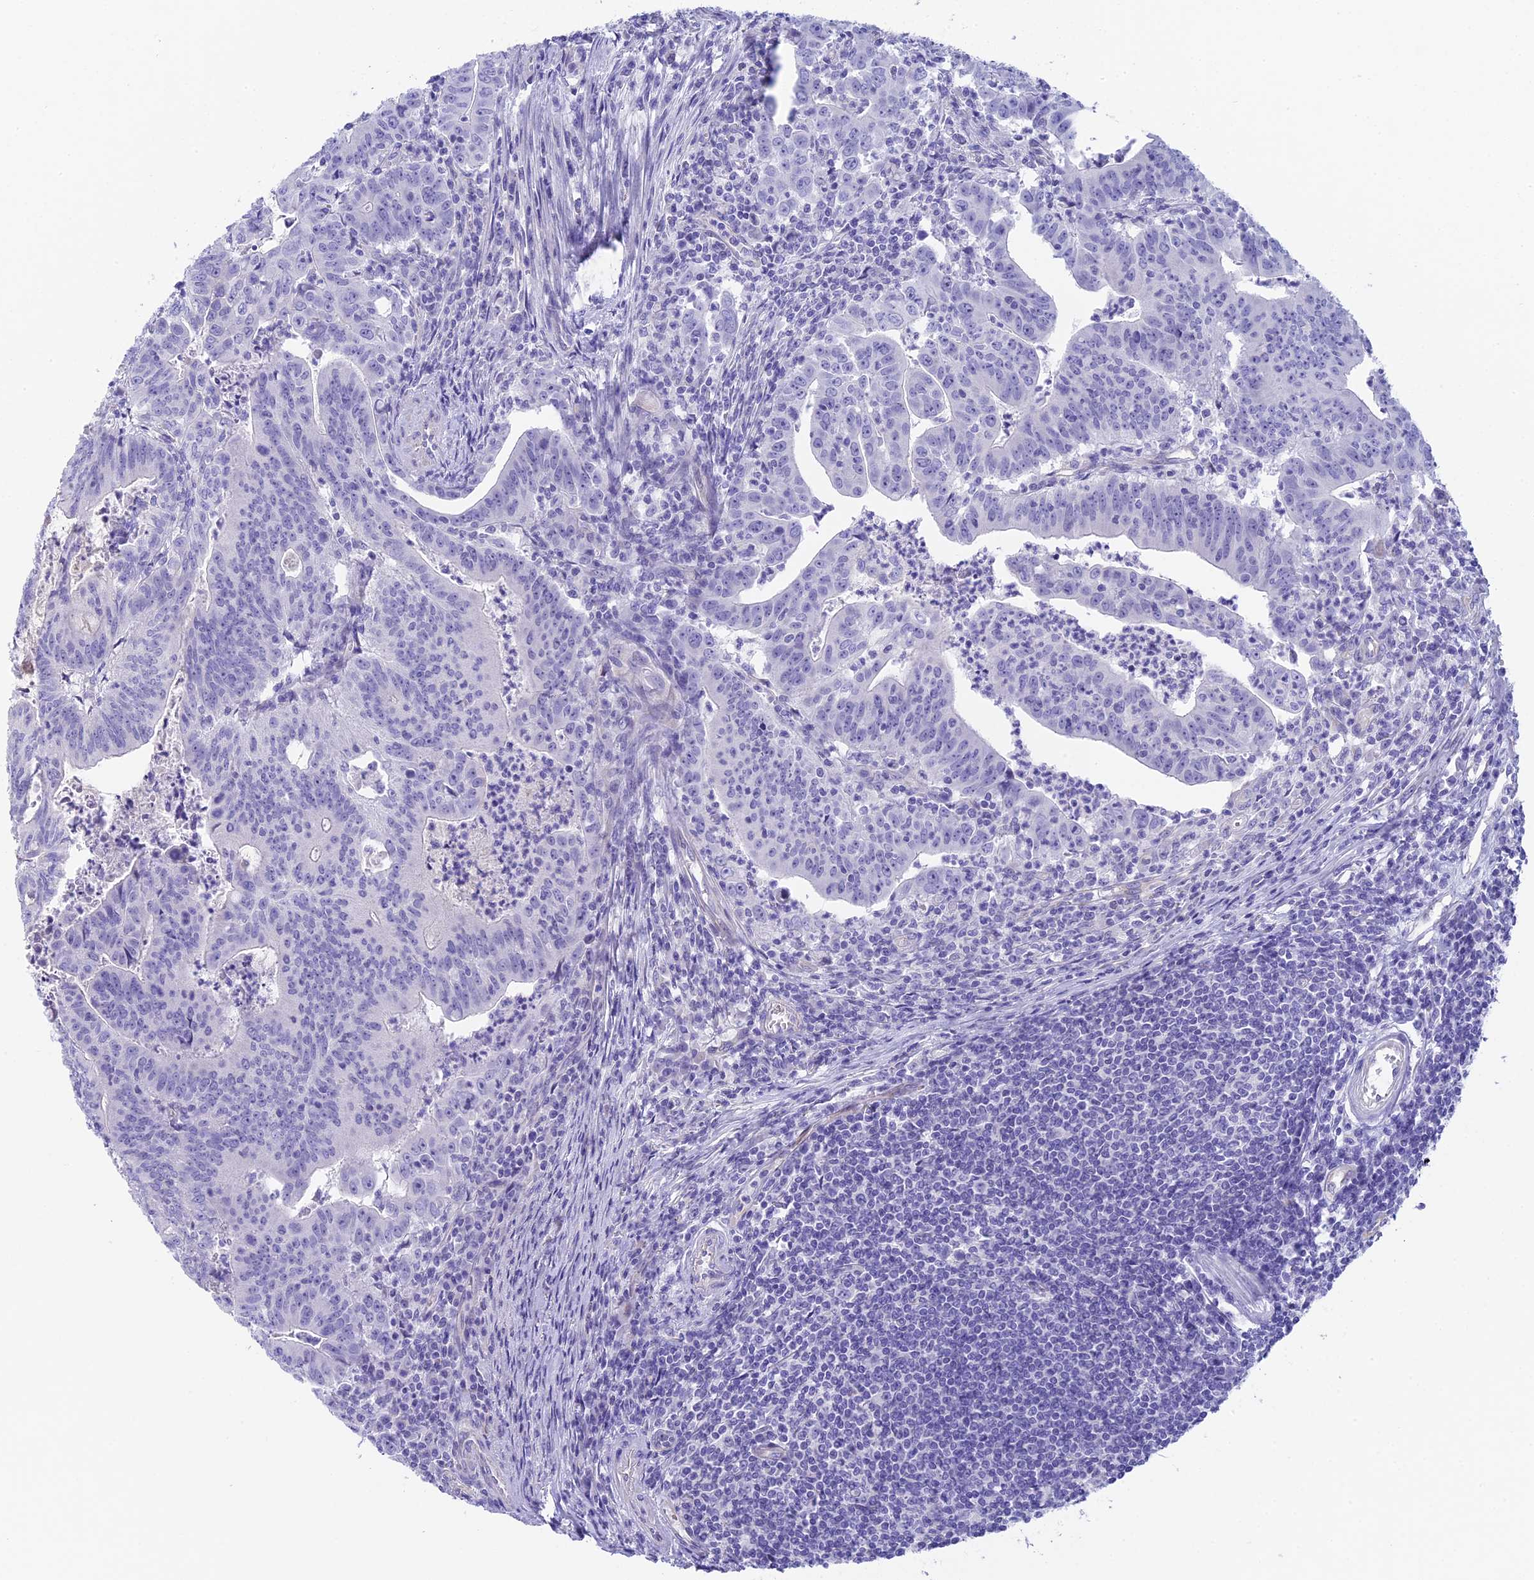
{"staining": {"intensity": "negative", "quantity": "none", "location": "none"}, "tissue": "colorectal cancer", "cell_type": "Tumor cells", "image_type": "cancer", "snomed": [{"axis": "morphology", "description": "Adenocarcinoma, NOS"}, {"axis": "topography", "description": "Rectum"}], "caption": "Immunohistochemistry (IHC) histopathology image of human colorectal adenocarcinoma stained for a protein (brown), which displays no staining in tumor cells. The staining is performed using DAB brown chromogen with nuclei counter-stained in using hematoxylin.", "gene": "TACSTD2", "patient": {"sex": "male", "age": 69}}